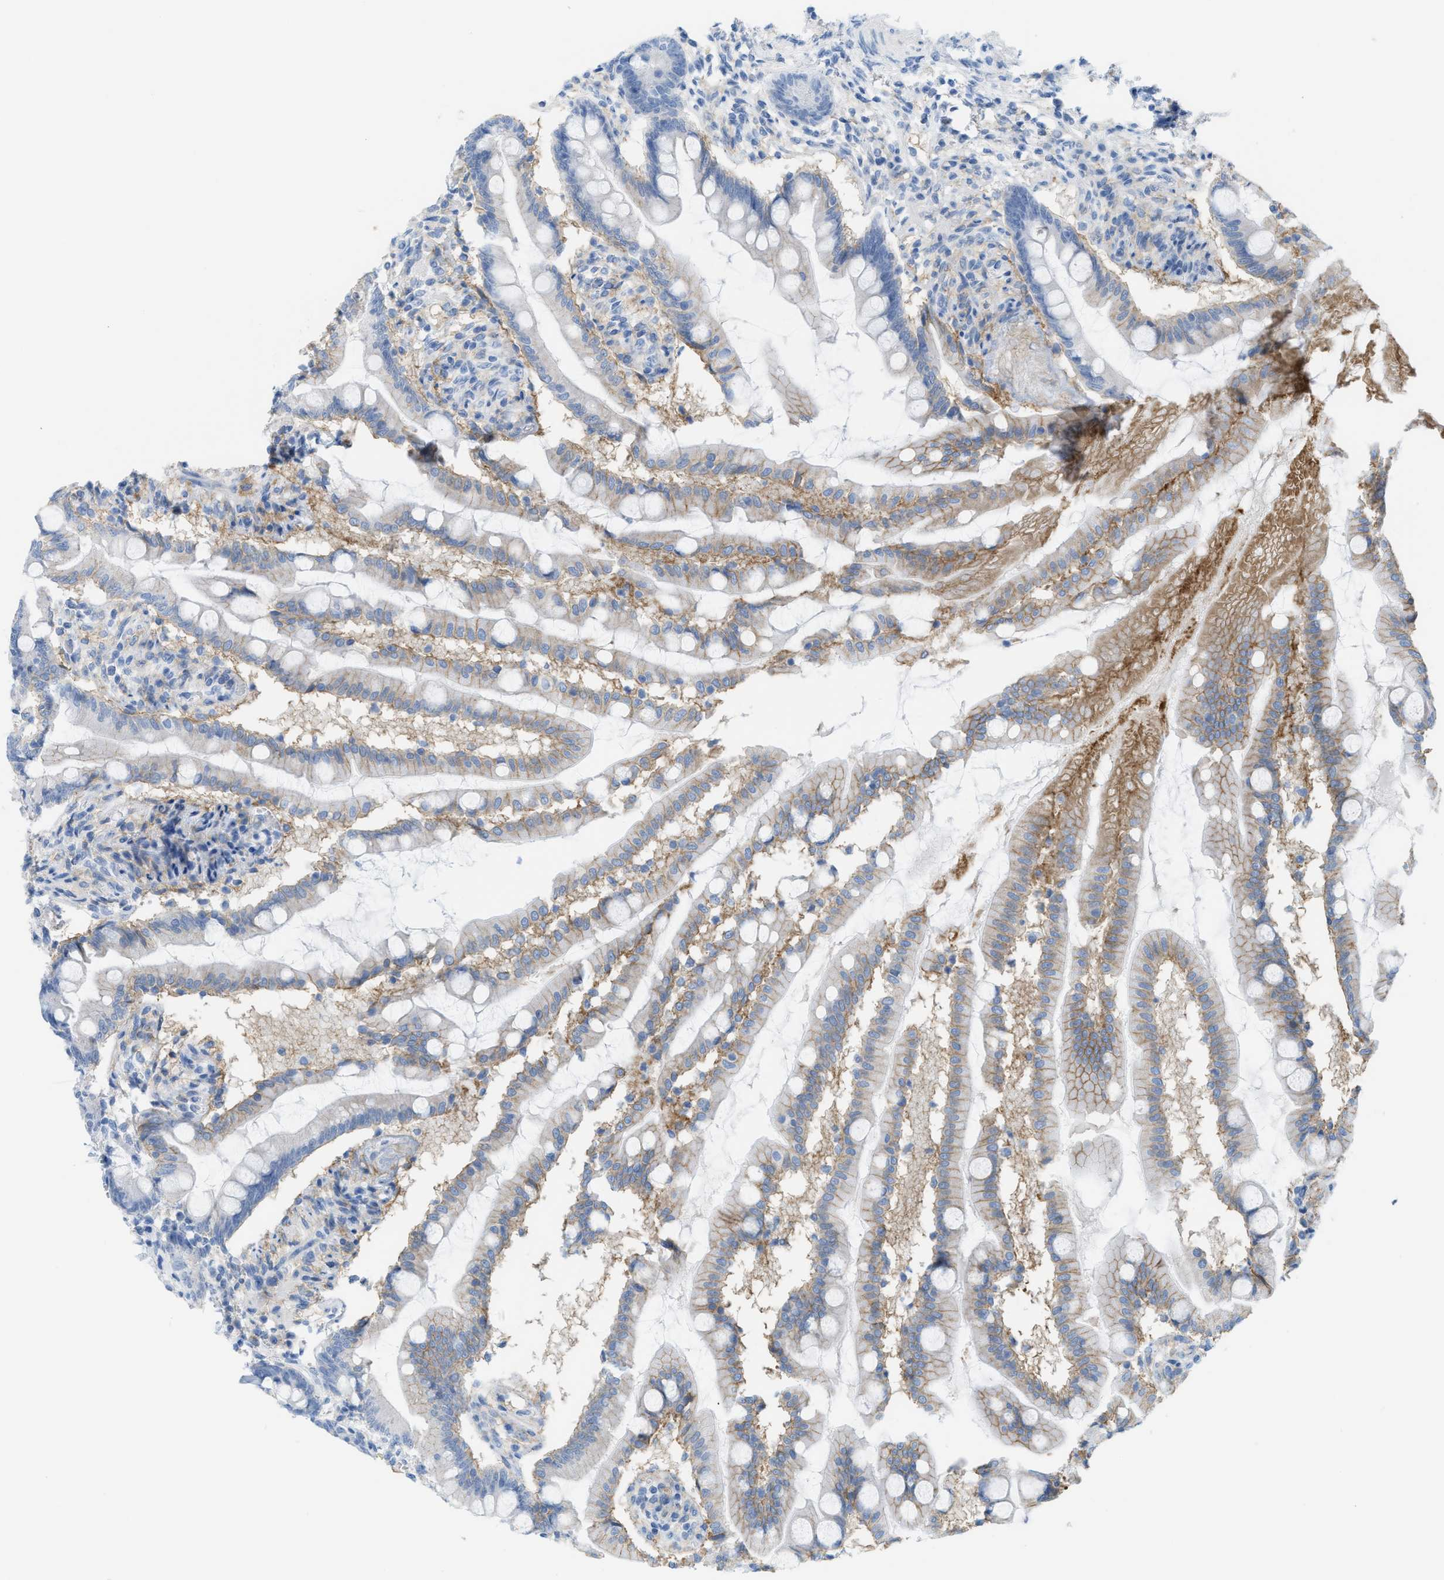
{"staining": {"intensity": "weak", "quantity": "<25%", "location": "cytoplasmic/membranous"}, "tissue": "small intestine", "cell_type": "Glandular cells", "image_type": "normal", "snomed": [{"axis": "morphology", "description": "Normal tissue, NOS"}, {"axis": "topography", "description": "Small intestine"}], "caption": "Benign small intestine was stained to show a protein in brown. There is no significant expression in glandular cells. (Immunohistochemistry (ihc), brightfield microscopy, high magnification).", "gene": "SLC3A2", "patient": {"sex": "female", "age": 56}}